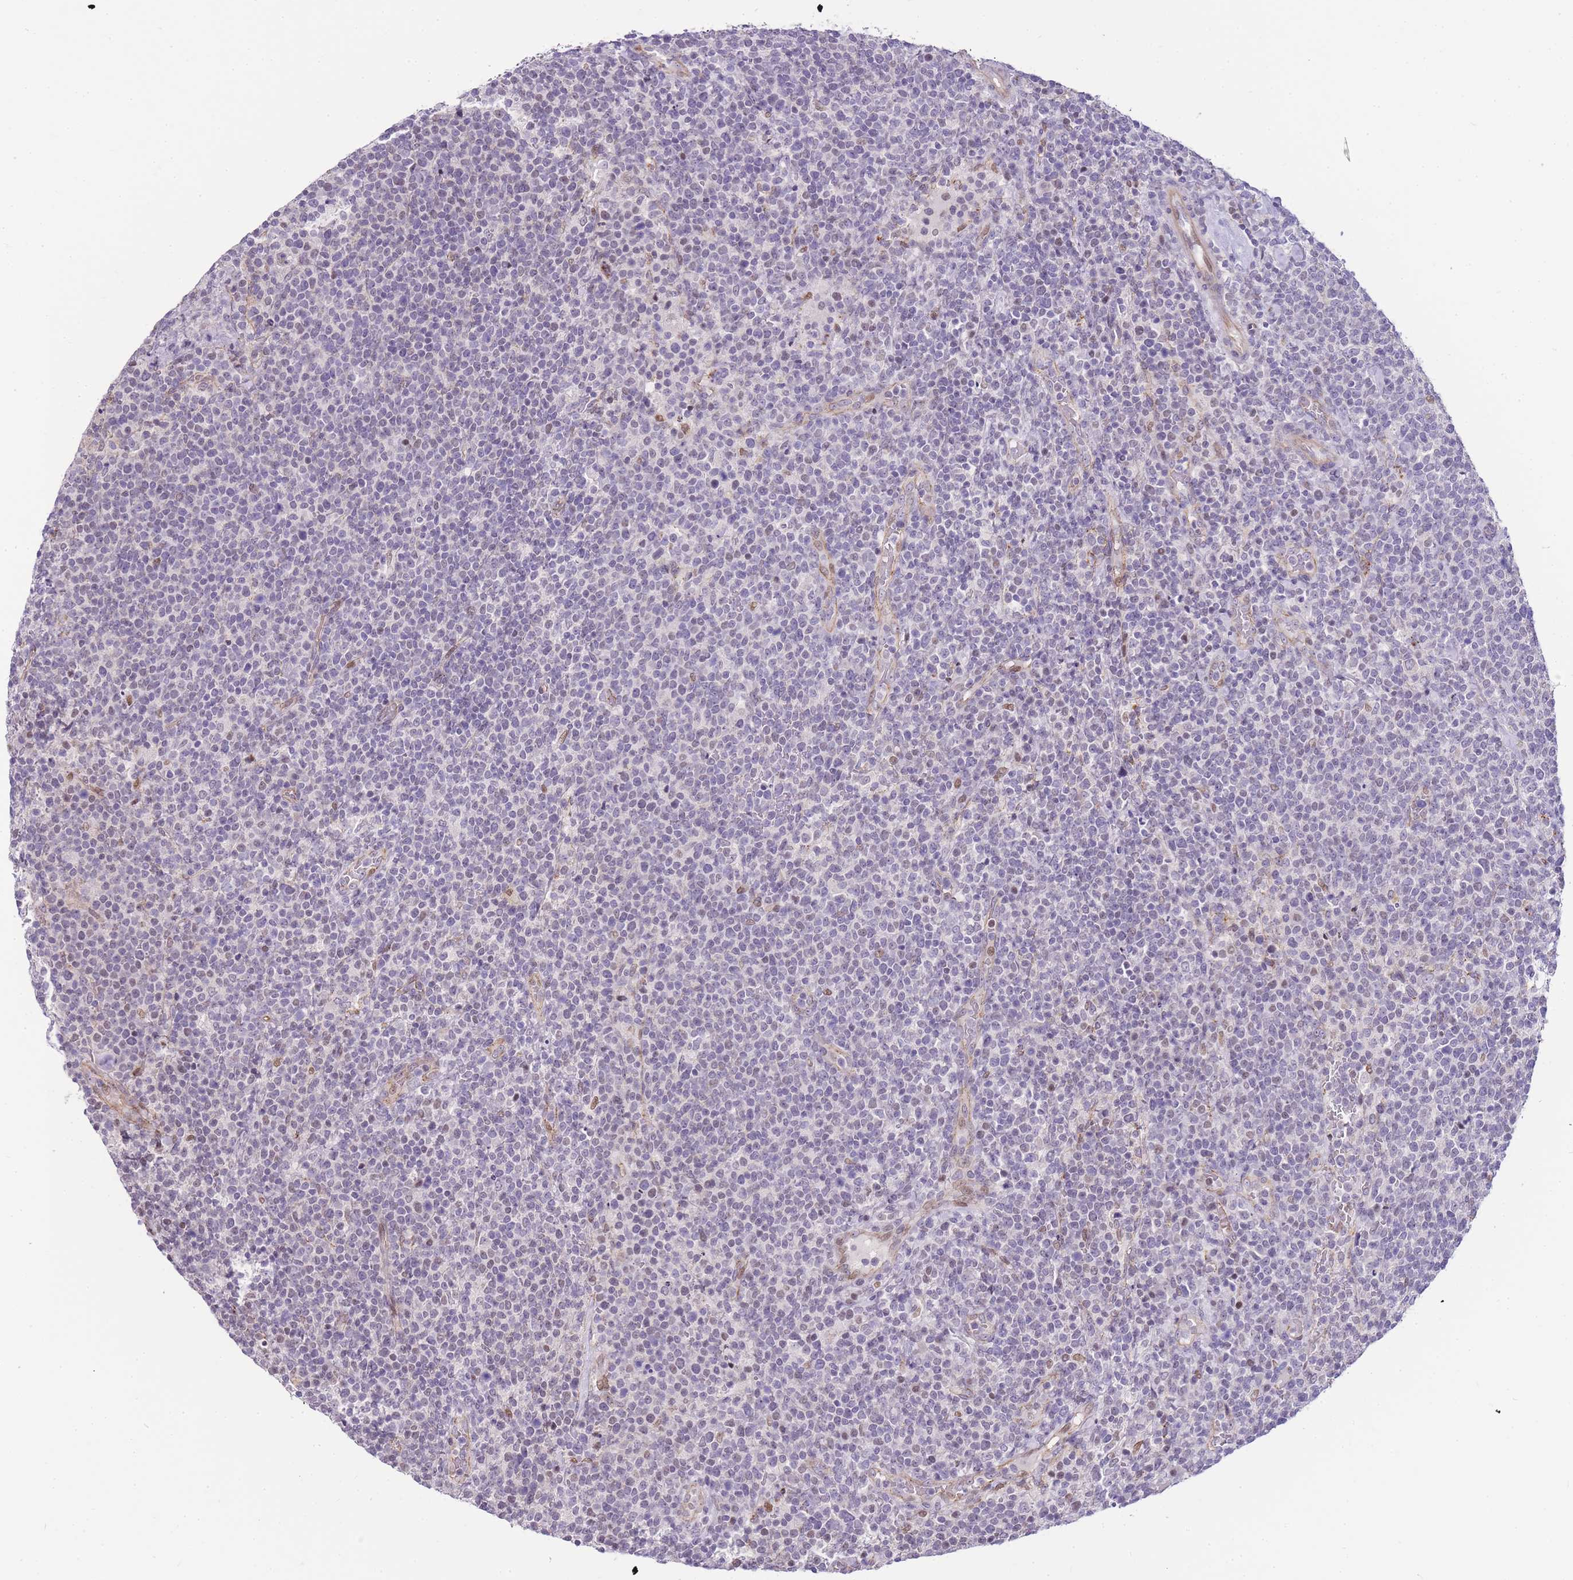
{"staining": {"intensity": "negative", "quantity": "none", "location": "none"}, "tissue": "lymphoma", "cell_type": "Tumor cells", "image_type": "cancer", "snomed": [{"axis": "morphology", "description": "Malignant lymphoma, non-Hodgkin's type, High grade"}, {"axis": "topography", "description": "Lymph node"}], "caption": "High magnification brightfield microscopy of malignant lymphoma, non-Hodgkin's type (high-grade) stained with DAB (3,3'-diaminobenzidine) (brown) and counterstained with hematoxylin (blue): tumor cells show no significant positivity. Nuclei are stained in blue.", "gene": "CLBA1", "patient": {"sex": "male", "age": 61}}